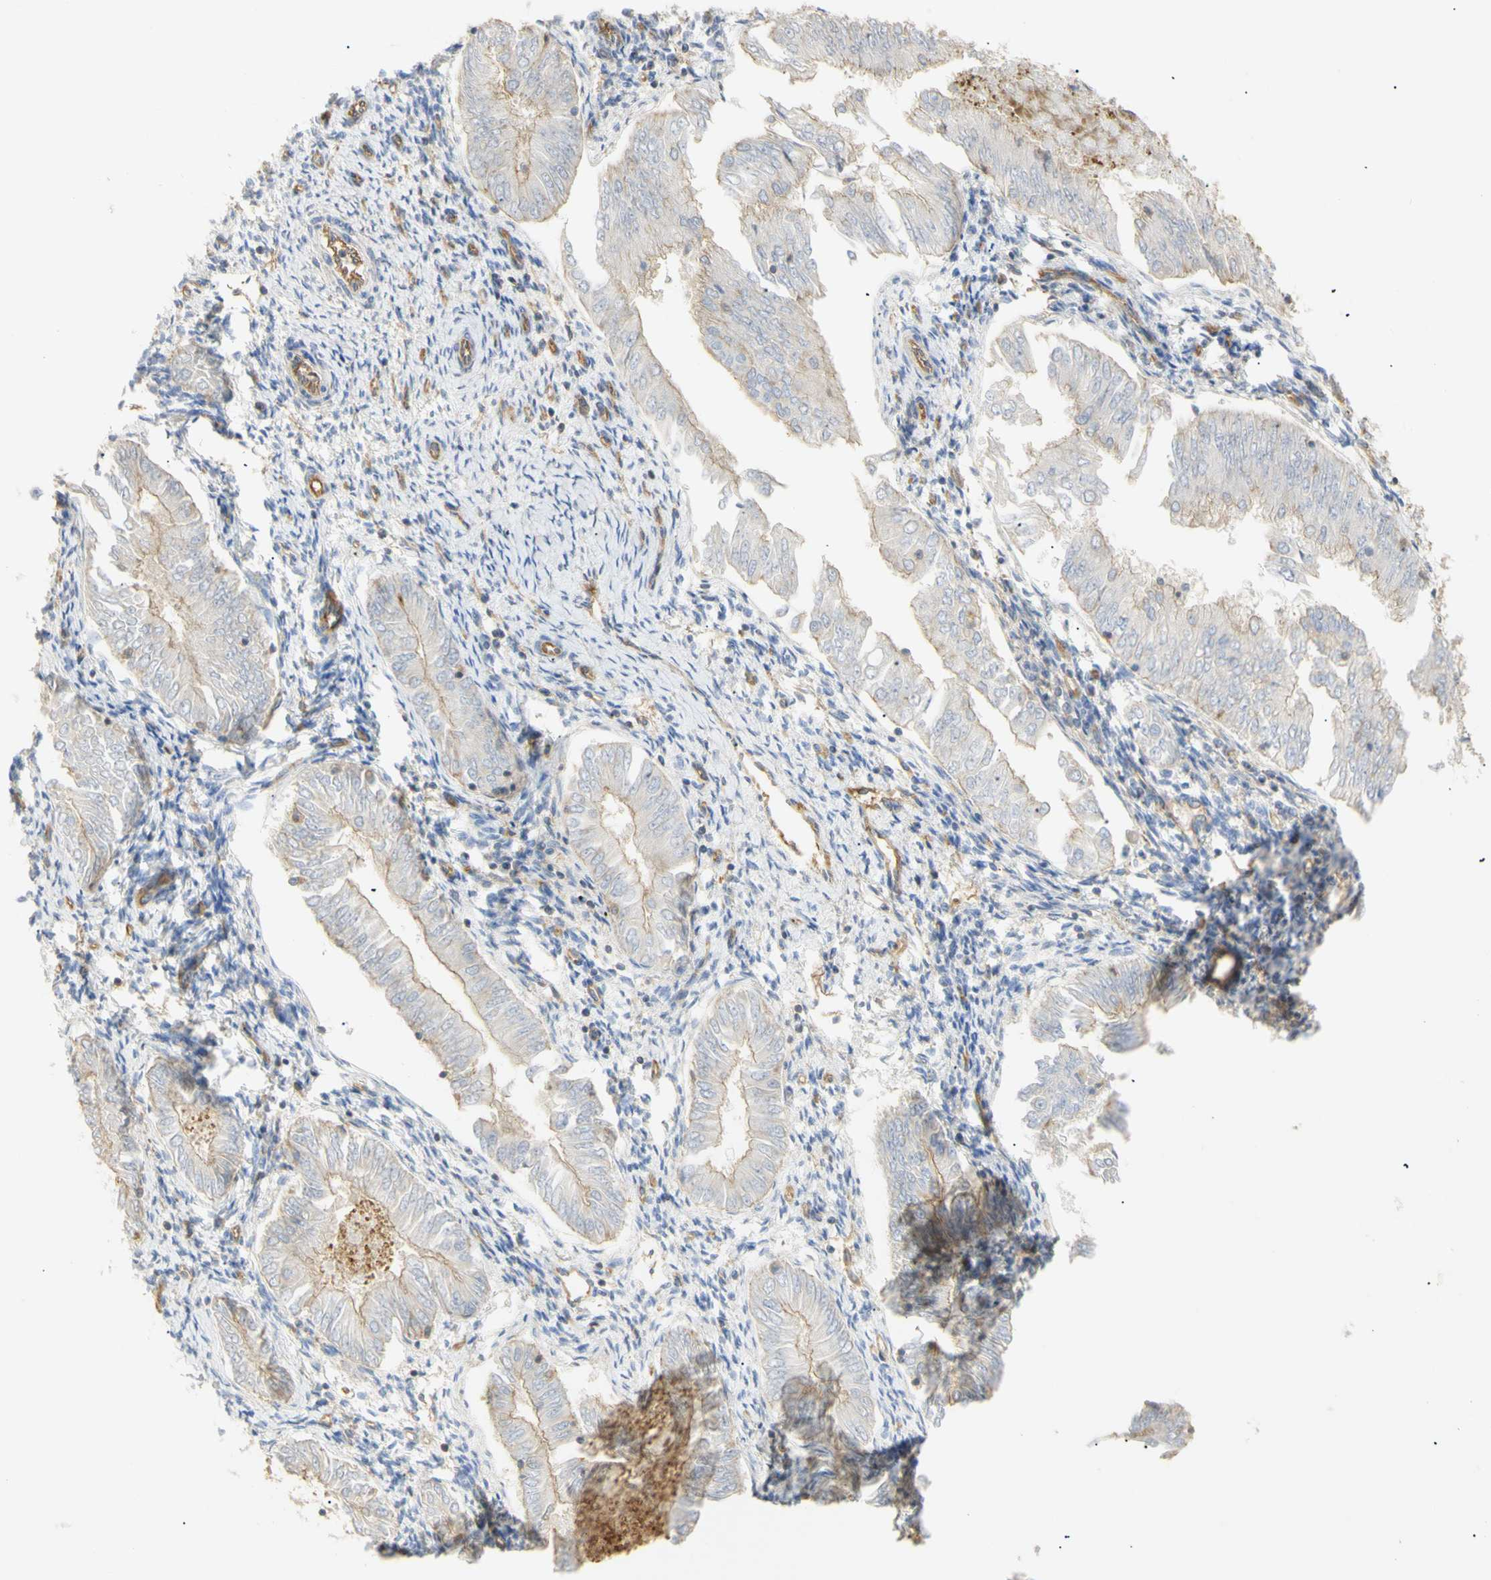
{"staining": {"intensity": "moderate", "quantity": "<25%", "location": "cytoplasmic/membranous"}, "tissue": "endometrial cancer", "cell_type": "Tumor cells", "image_type": "cancer", "snomed": [{"axis": "morphology", "description": "Adenocarcinoma, NOS"}, {"axis": "topography", "description": "Endometrium"}], "caption": "IHC of endometrial cancer demonstrates low levels of moderate cytoplasmic/membranous staining in approximately <25% of tumor cells.", "gene": "KCNE4", "patient": {"sex": "female", "age": 53}}